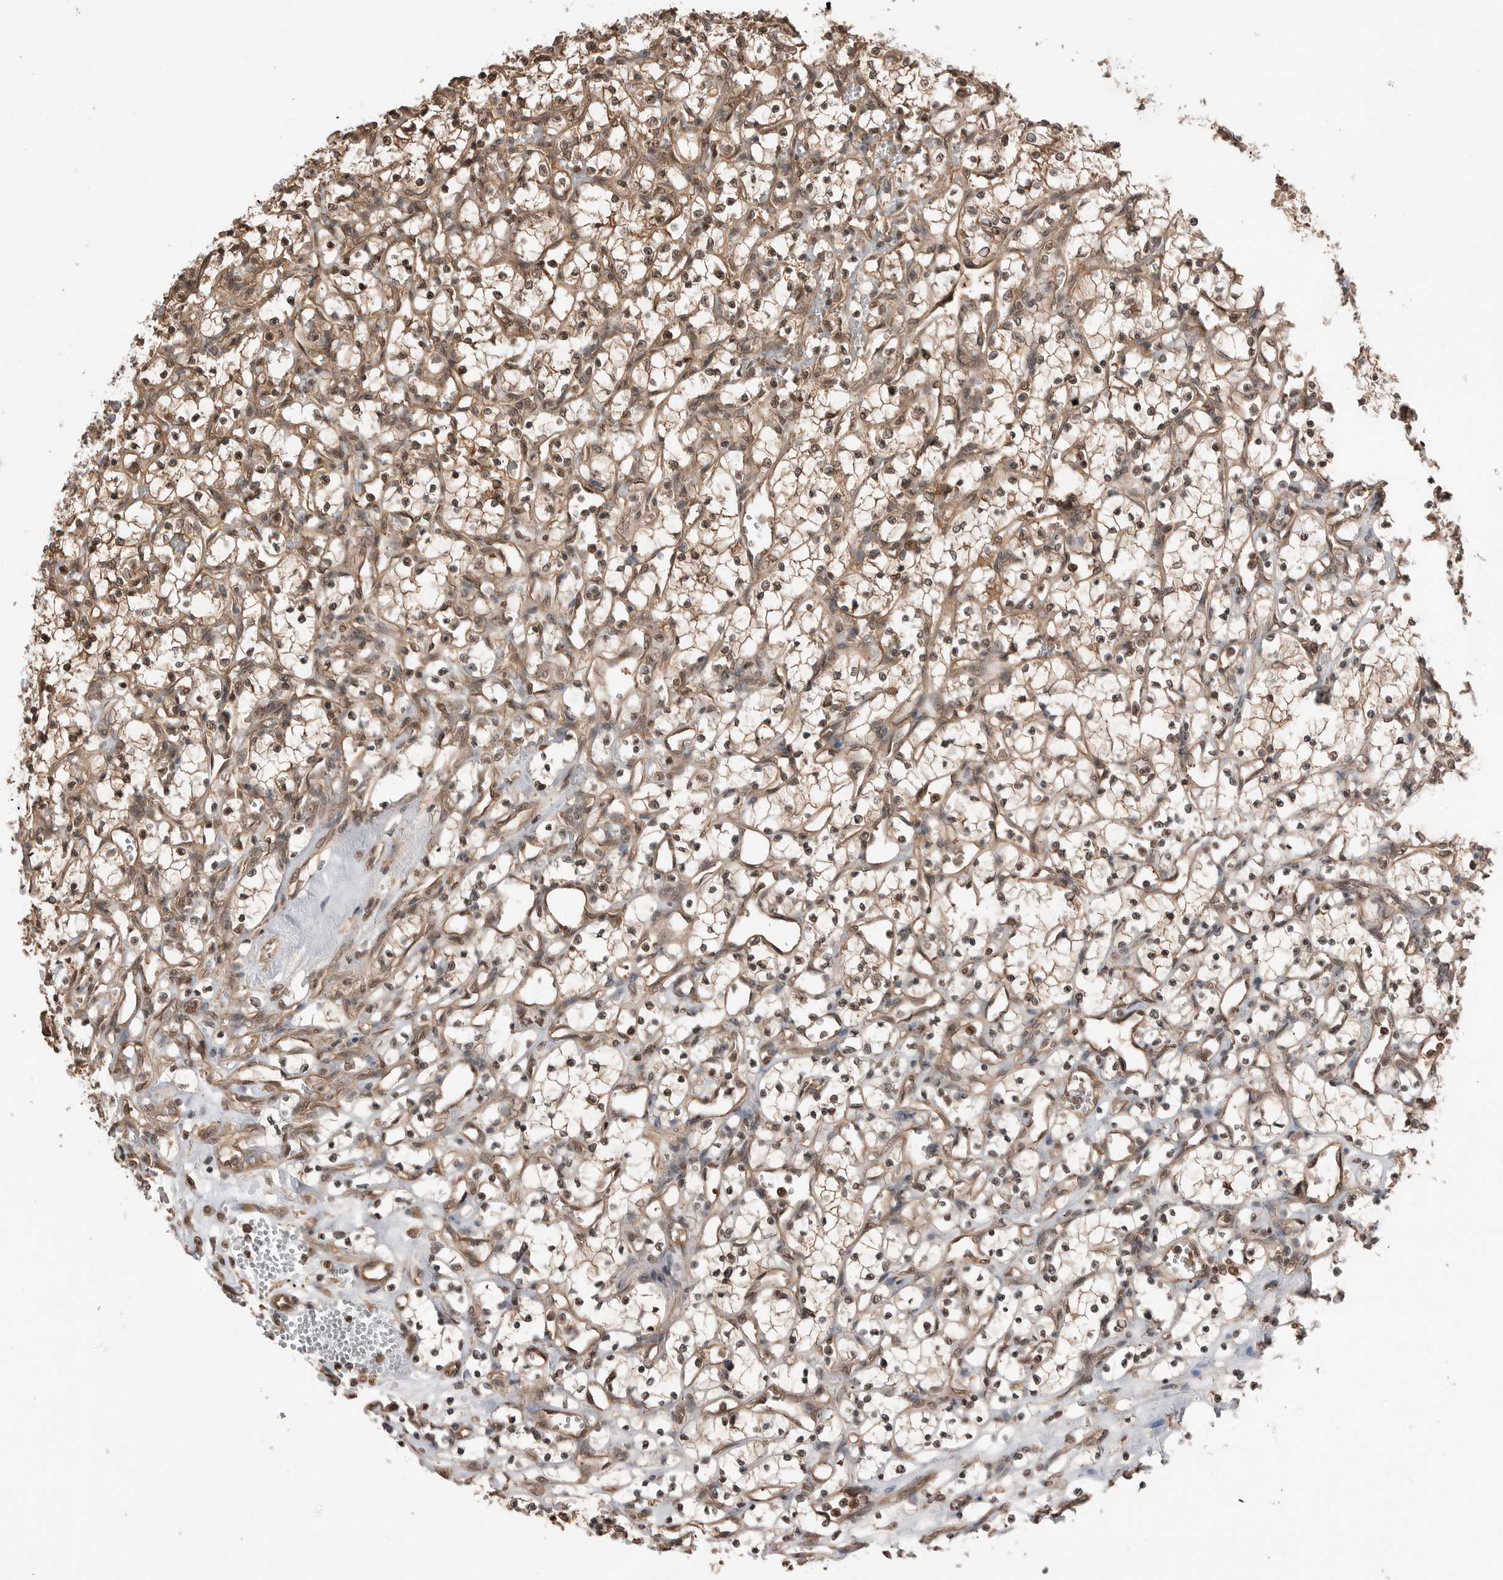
{"staining": {"intensity": "weak", "quantity": "25%-75%", "location": "nuclear"}, "tissue": "renal cancer", "cell_type": "Tumor cells", "image_type": "cancer", "snomed": [{"axis": "morphology", "description": "Adenocarcinoma, NOS"}, {"axis": "topography", "description": "Kidney"}], "caption": "Protein staining displays weak nuclear expression in about 25%-75% of tumor cells in renal cancer.", "gene": "PEAK1", "patient": {"sex": "female", "age": 69}}